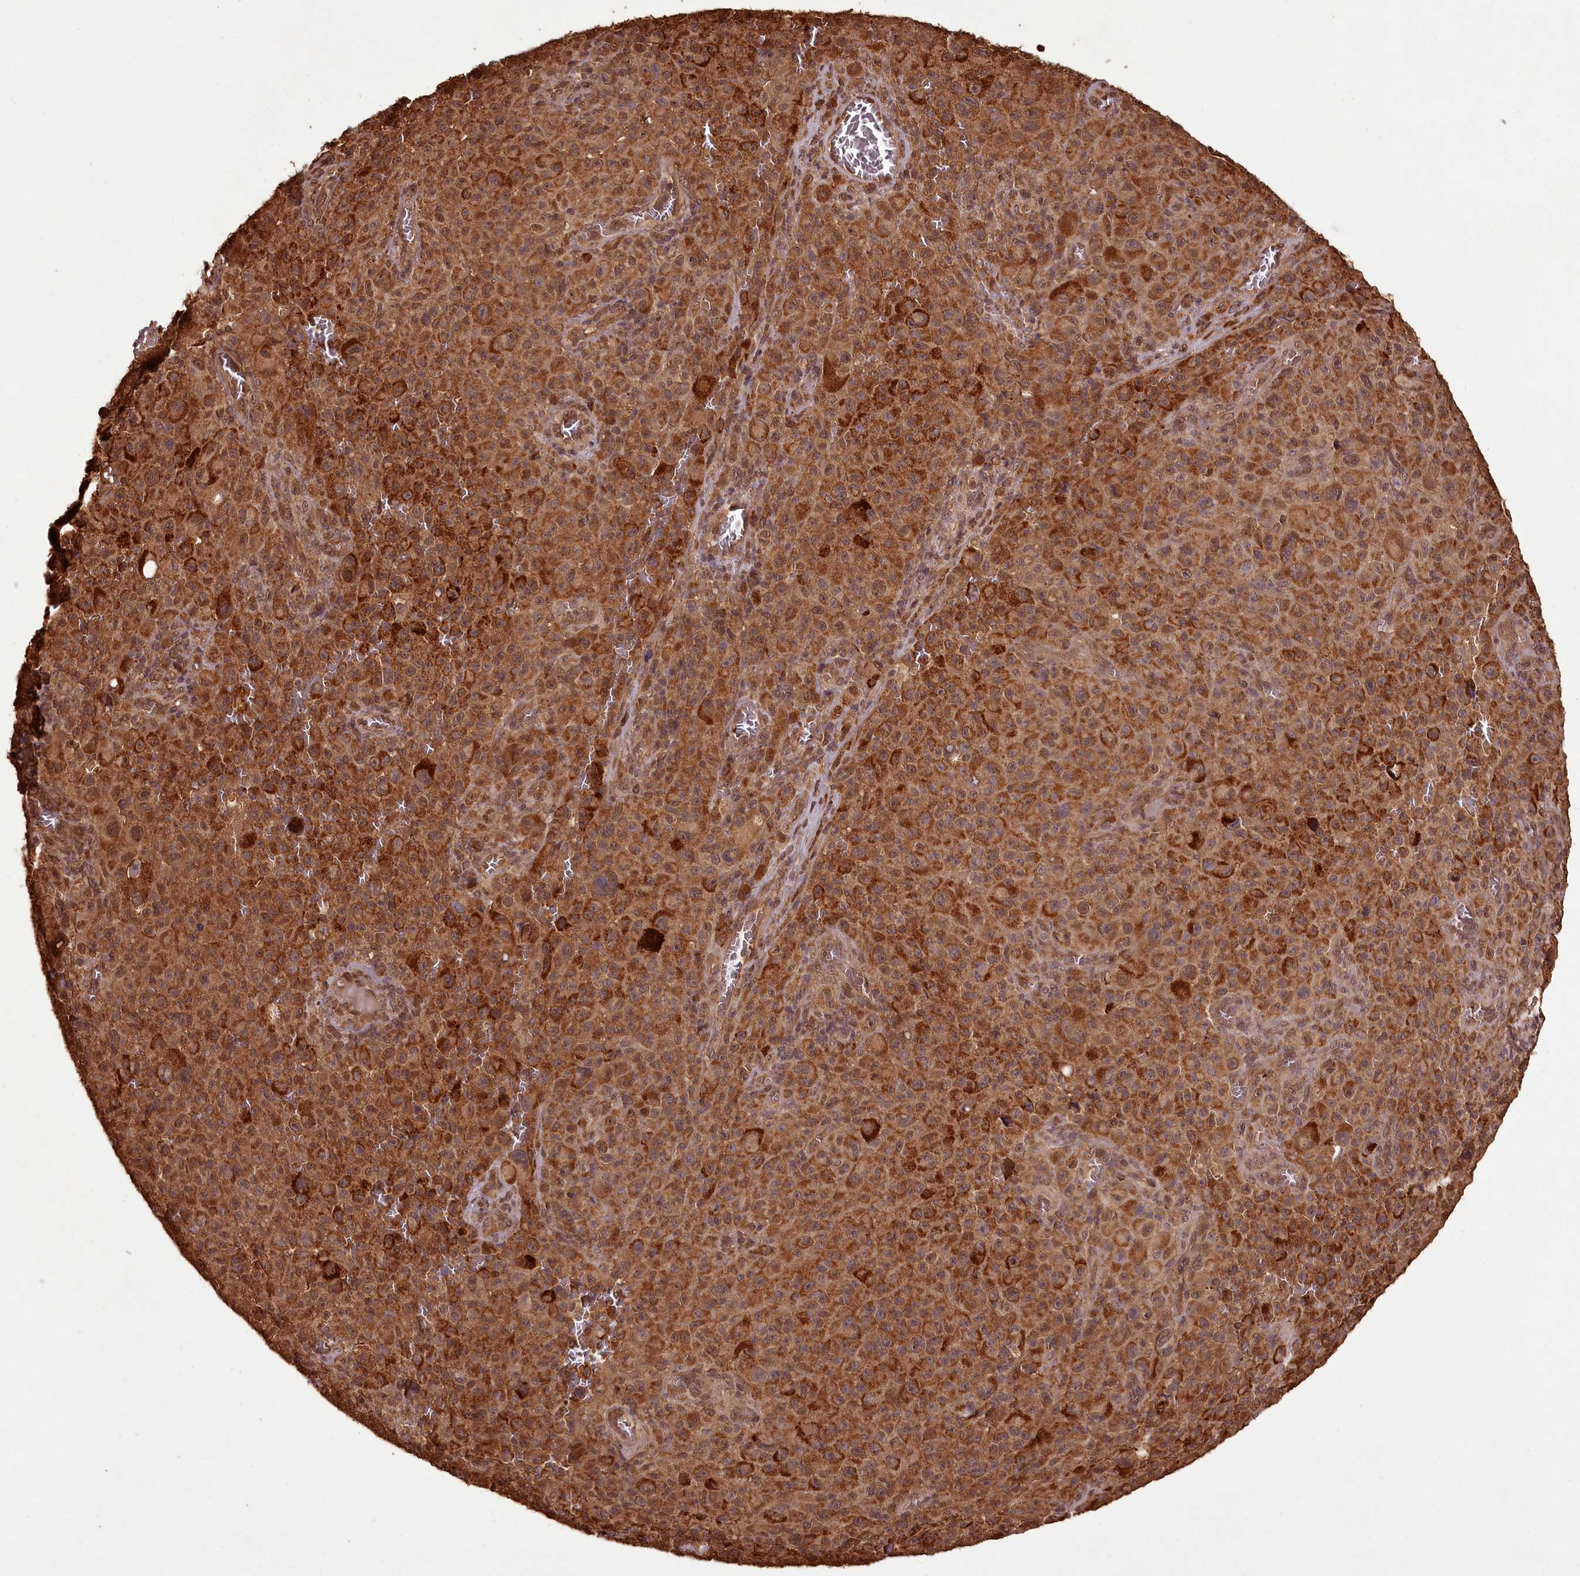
{"staining": {"intensity": "moderate", "quantity": ">75%", "location": "cytoplasmic/membranous"}, "tissue": "melanoma", "cell_type": "Tumor cells", "image_type": "cancer", "snomed": [{"axis": "morphology", "description": "Malignant melanoma, NOS"}, {"axis": "topography", "description": "Skin"}], "caption": "DAB (3,3'-diaminobenzidine) immunohistochemical staining of malignant melanoma demonstrates moderate cytoplasmic/membranous protein positivity in approximately >75% of tumor cells.", "gene": "NPRL2", "patient": {"sex": "female", "age": 82}}